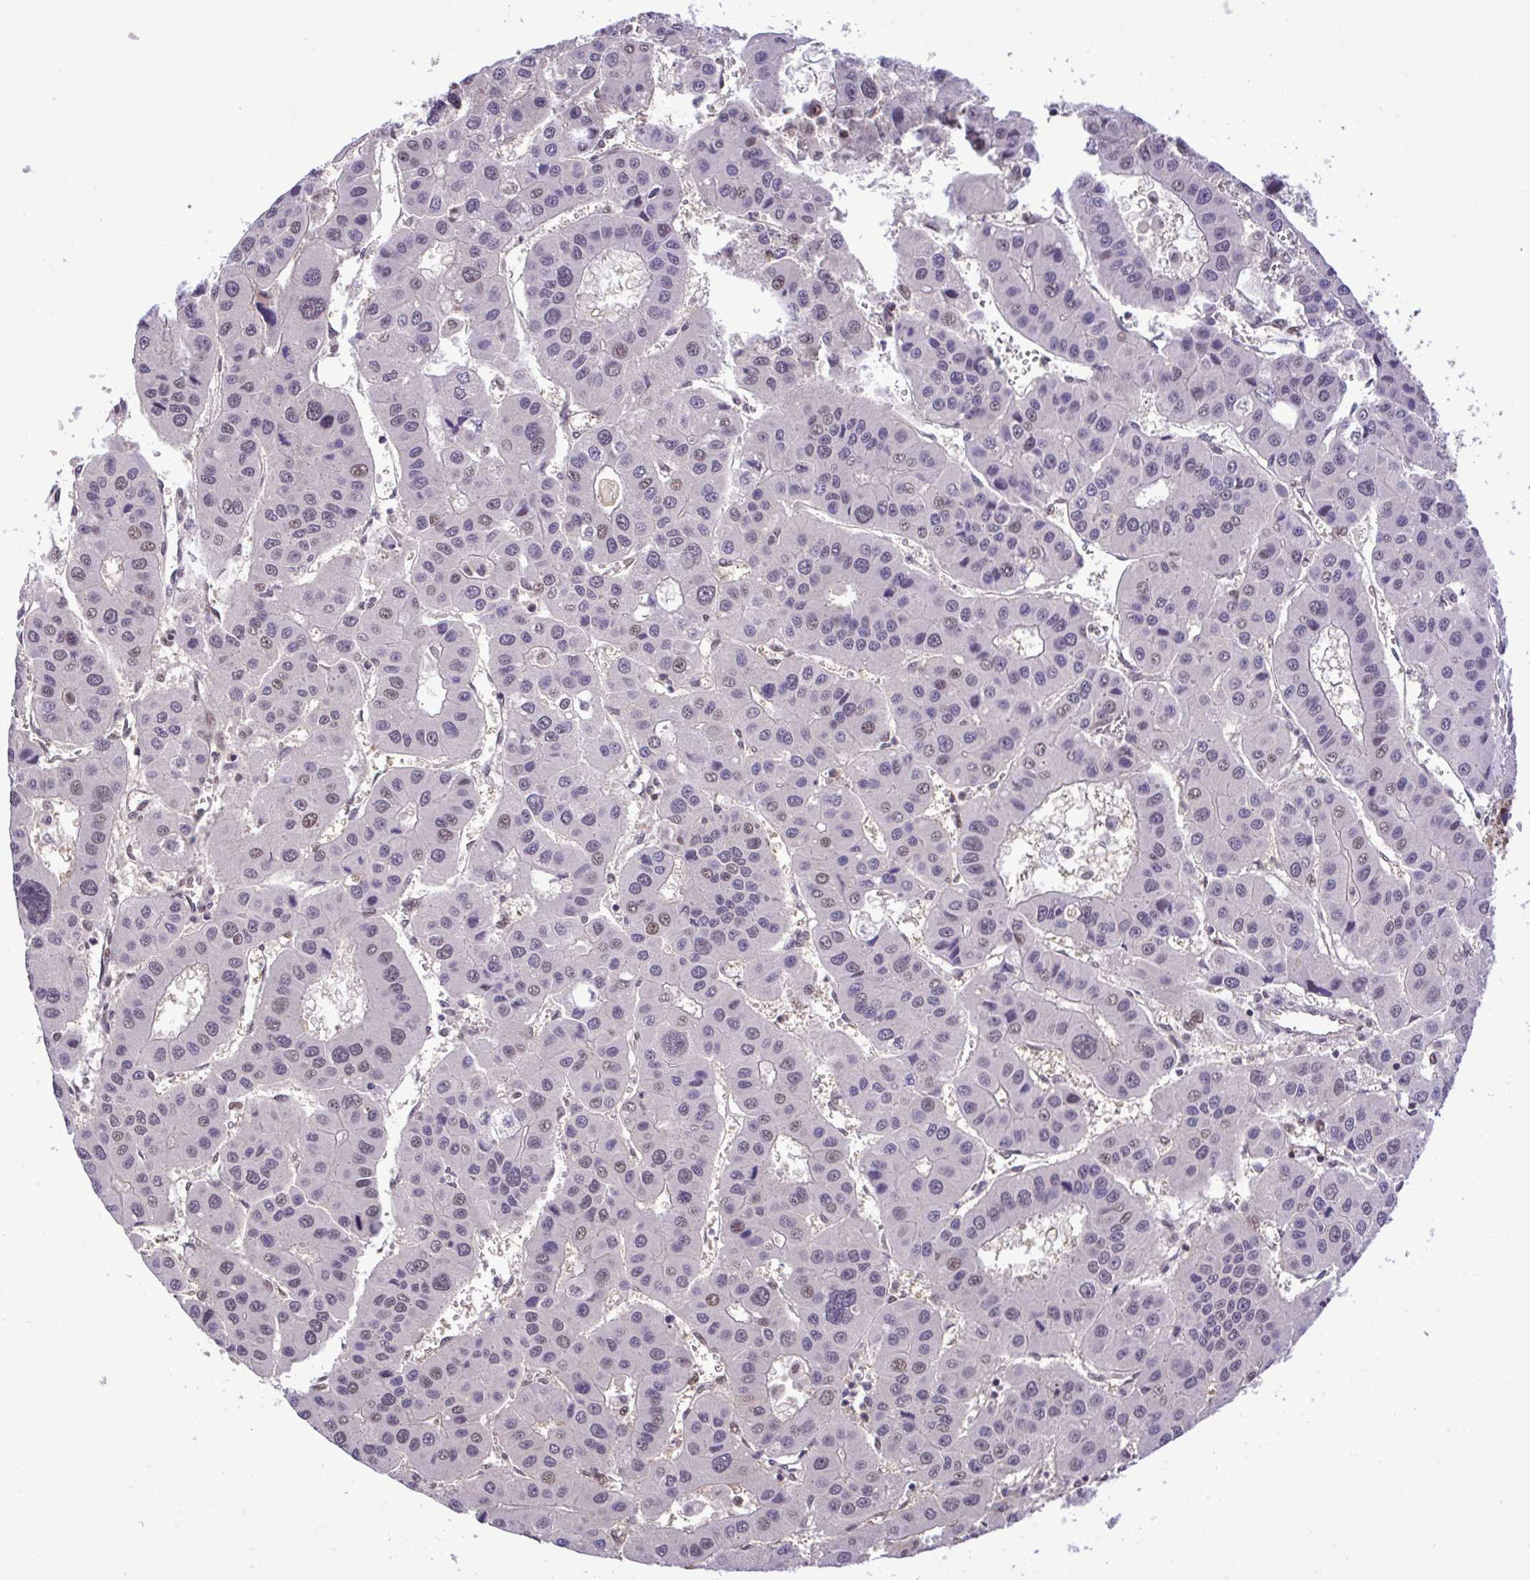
{"staining": {"intensity": "weak", "quantity": "25%-75%", "location": "nuclear"}, "tissue": "liver cancer", "cell_type": "Tumor cells", "image_type": "cancer", "snomed": [{"axis": "morphology", "description": "Carcinoma, Hepatocellular, NOS"}, {"axis": "topography", "description": "Liver"}], "caption": "Liver cancer (hepatocellular carcinoma) stained with immunohistochemistry (IHC) demonstrates weak nuclear staining in about 25%-75% of tumor cells. (DAB (3,3'-diaminobenzidine) IHC with brightfield microscopy, high magnification).", "gene": "GLIS3", "patient": {"sex": "male", "age": 73}}